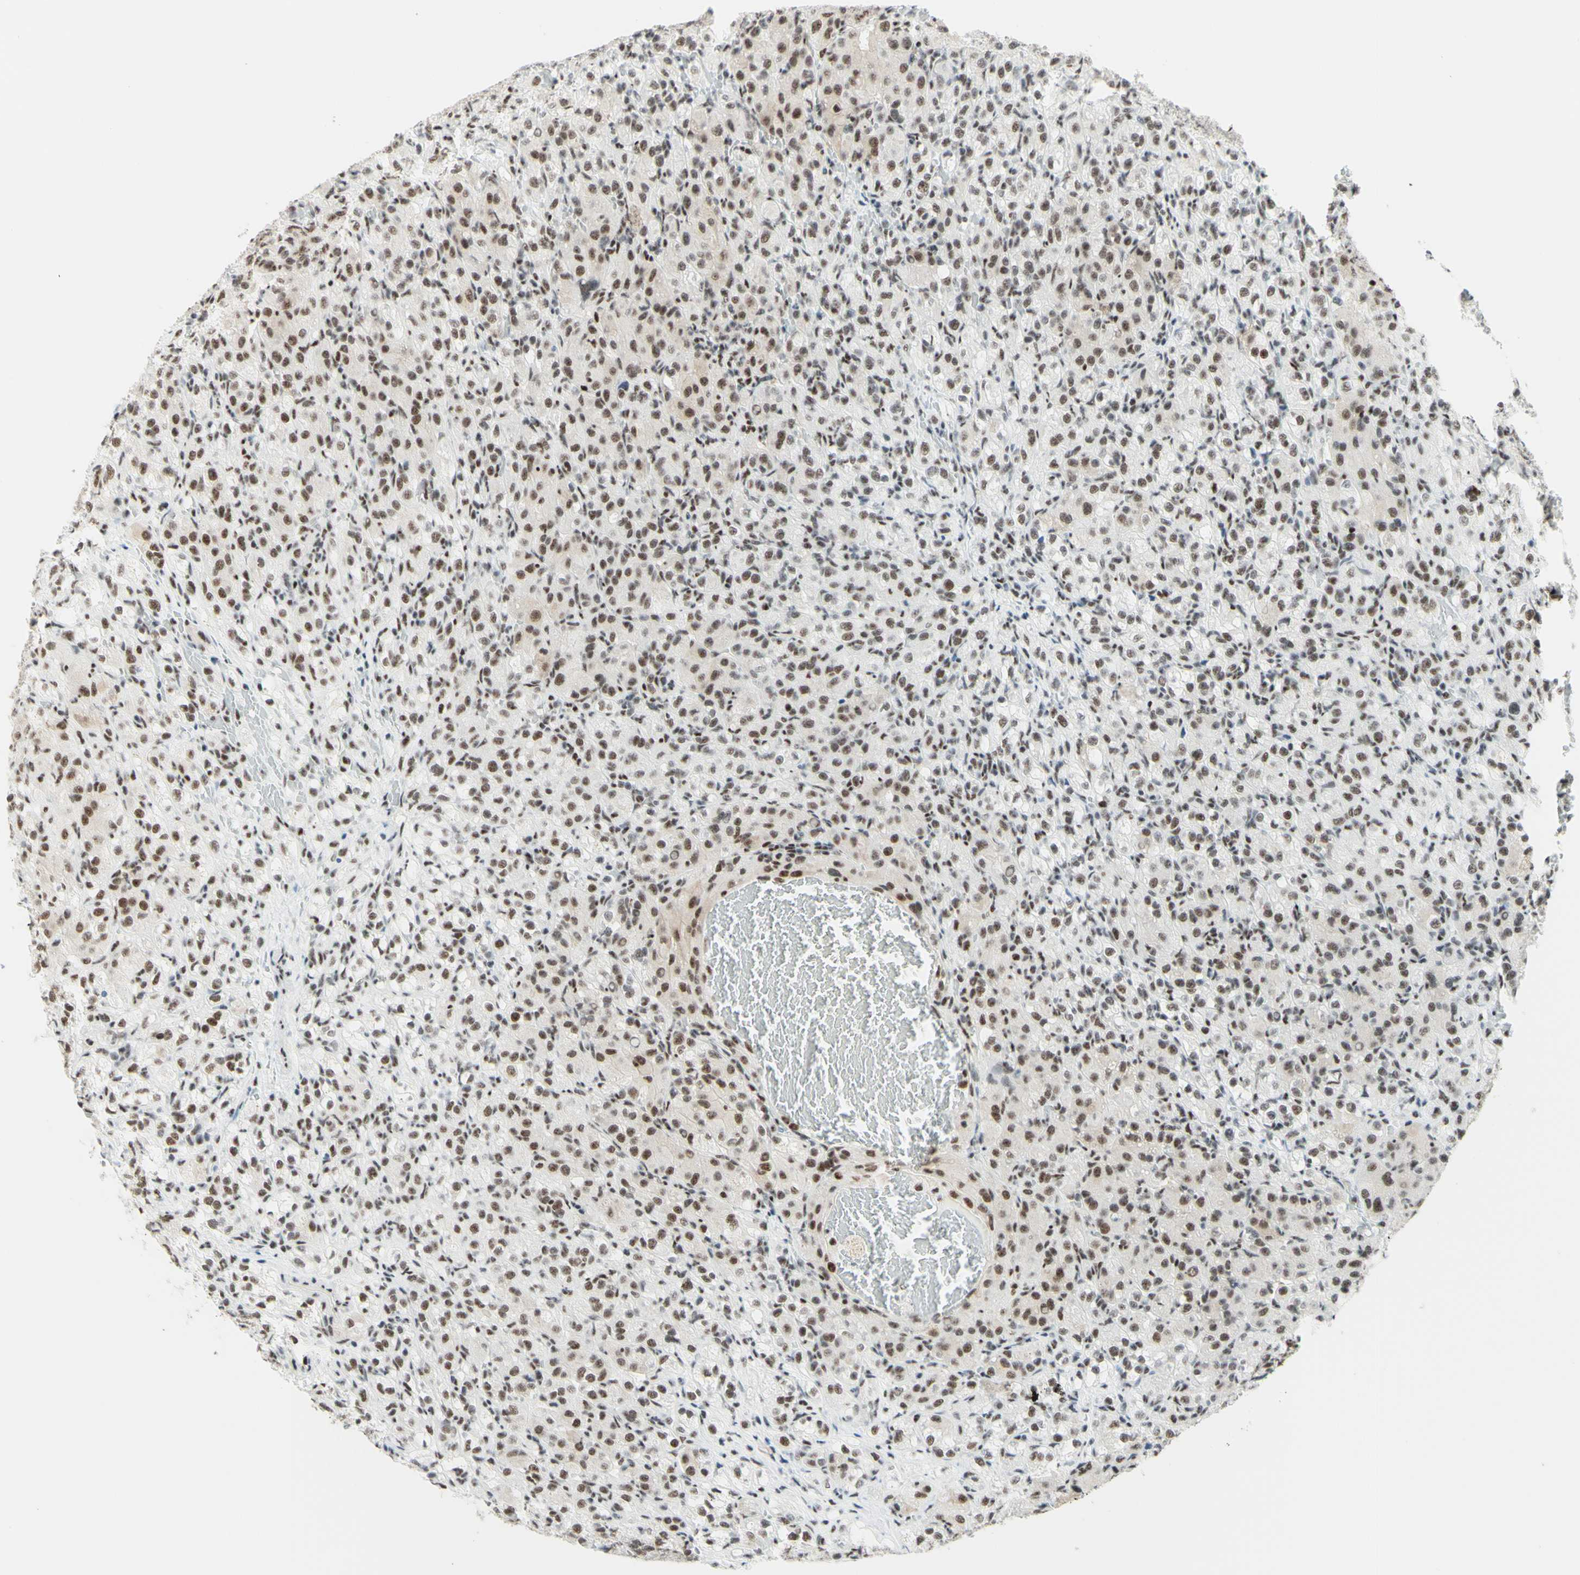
{"staining": {"intensity": "strong", "quantity": "25%-75%", "location": "nuclear"}, "tissue": "renal cancer", "cell_type": "Tumor cells", "image_type": "cancer", "snomed": [{"axis": "morphology", "description": "Adenocarcinoma, NOS"}, {"axis": "topography", "description": "Kidney"}], "caption": "Renal cancer (adenocarcinoma) stained with a protein marker displays strong staining in tumor cells.", "gene": "WTAP", "patient": {"sex": "male", "age": 61}}